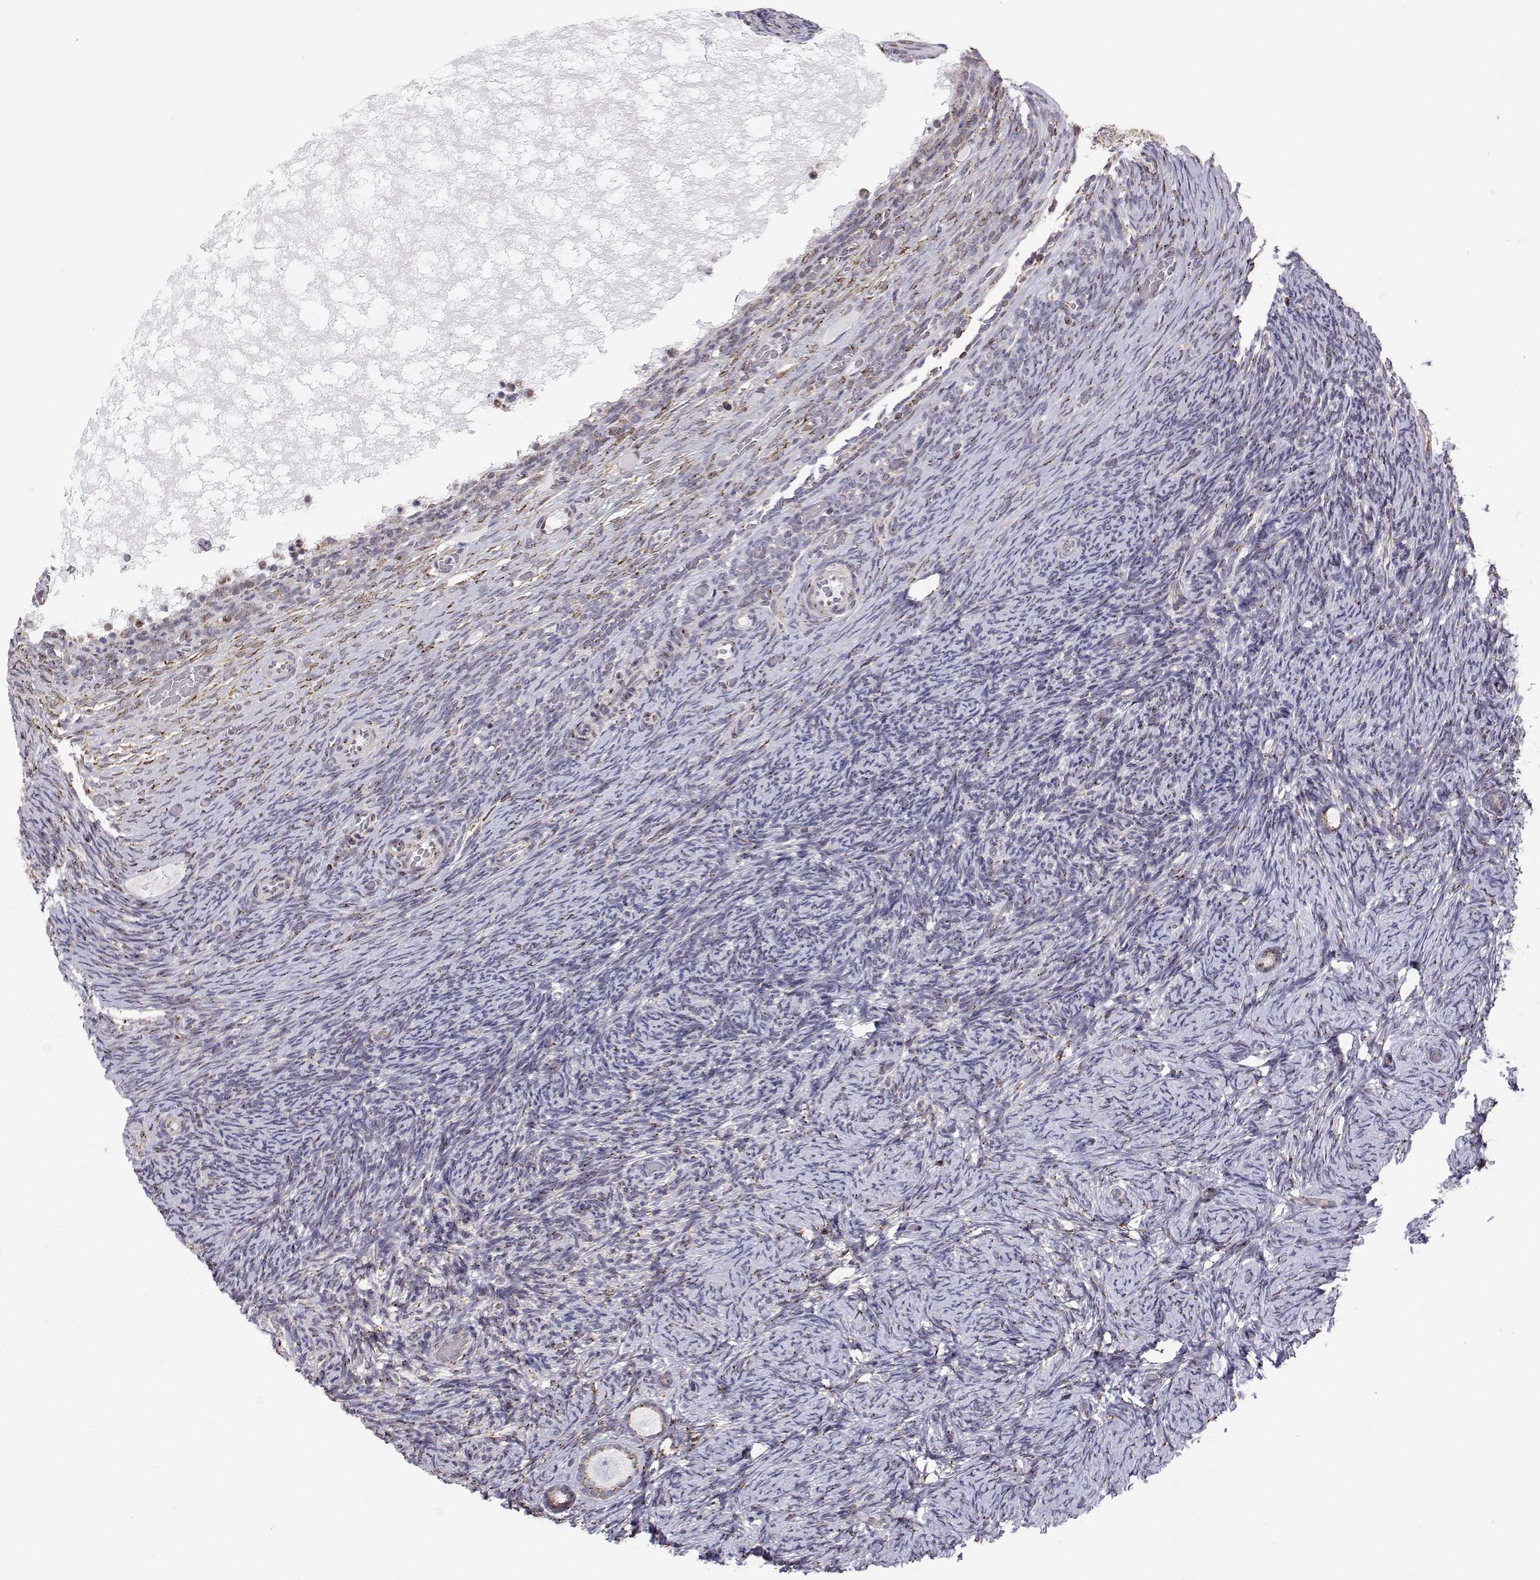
{"staining": {"intensity": "moderate", "quantity": "25%-75%", "location": "cytoplasmic/membranous"}, "tissue": "ovary", "cell_type": "Follicle cells", "image_type": "normal", "snomed": [{"axis": "morphology", "description": "Normal tissue, NOS"}, {"axis": "topography", "description": "Ovary"}], "caption": "Immunohistochemical staining of unremarkable ovary shows 25%-75% levels of moderate cytoplasmic/membranous protein staining in about 25%-75% of follicle cells.", "gene": "STARD13", "patient": {"sex": "female", "age": 34}}